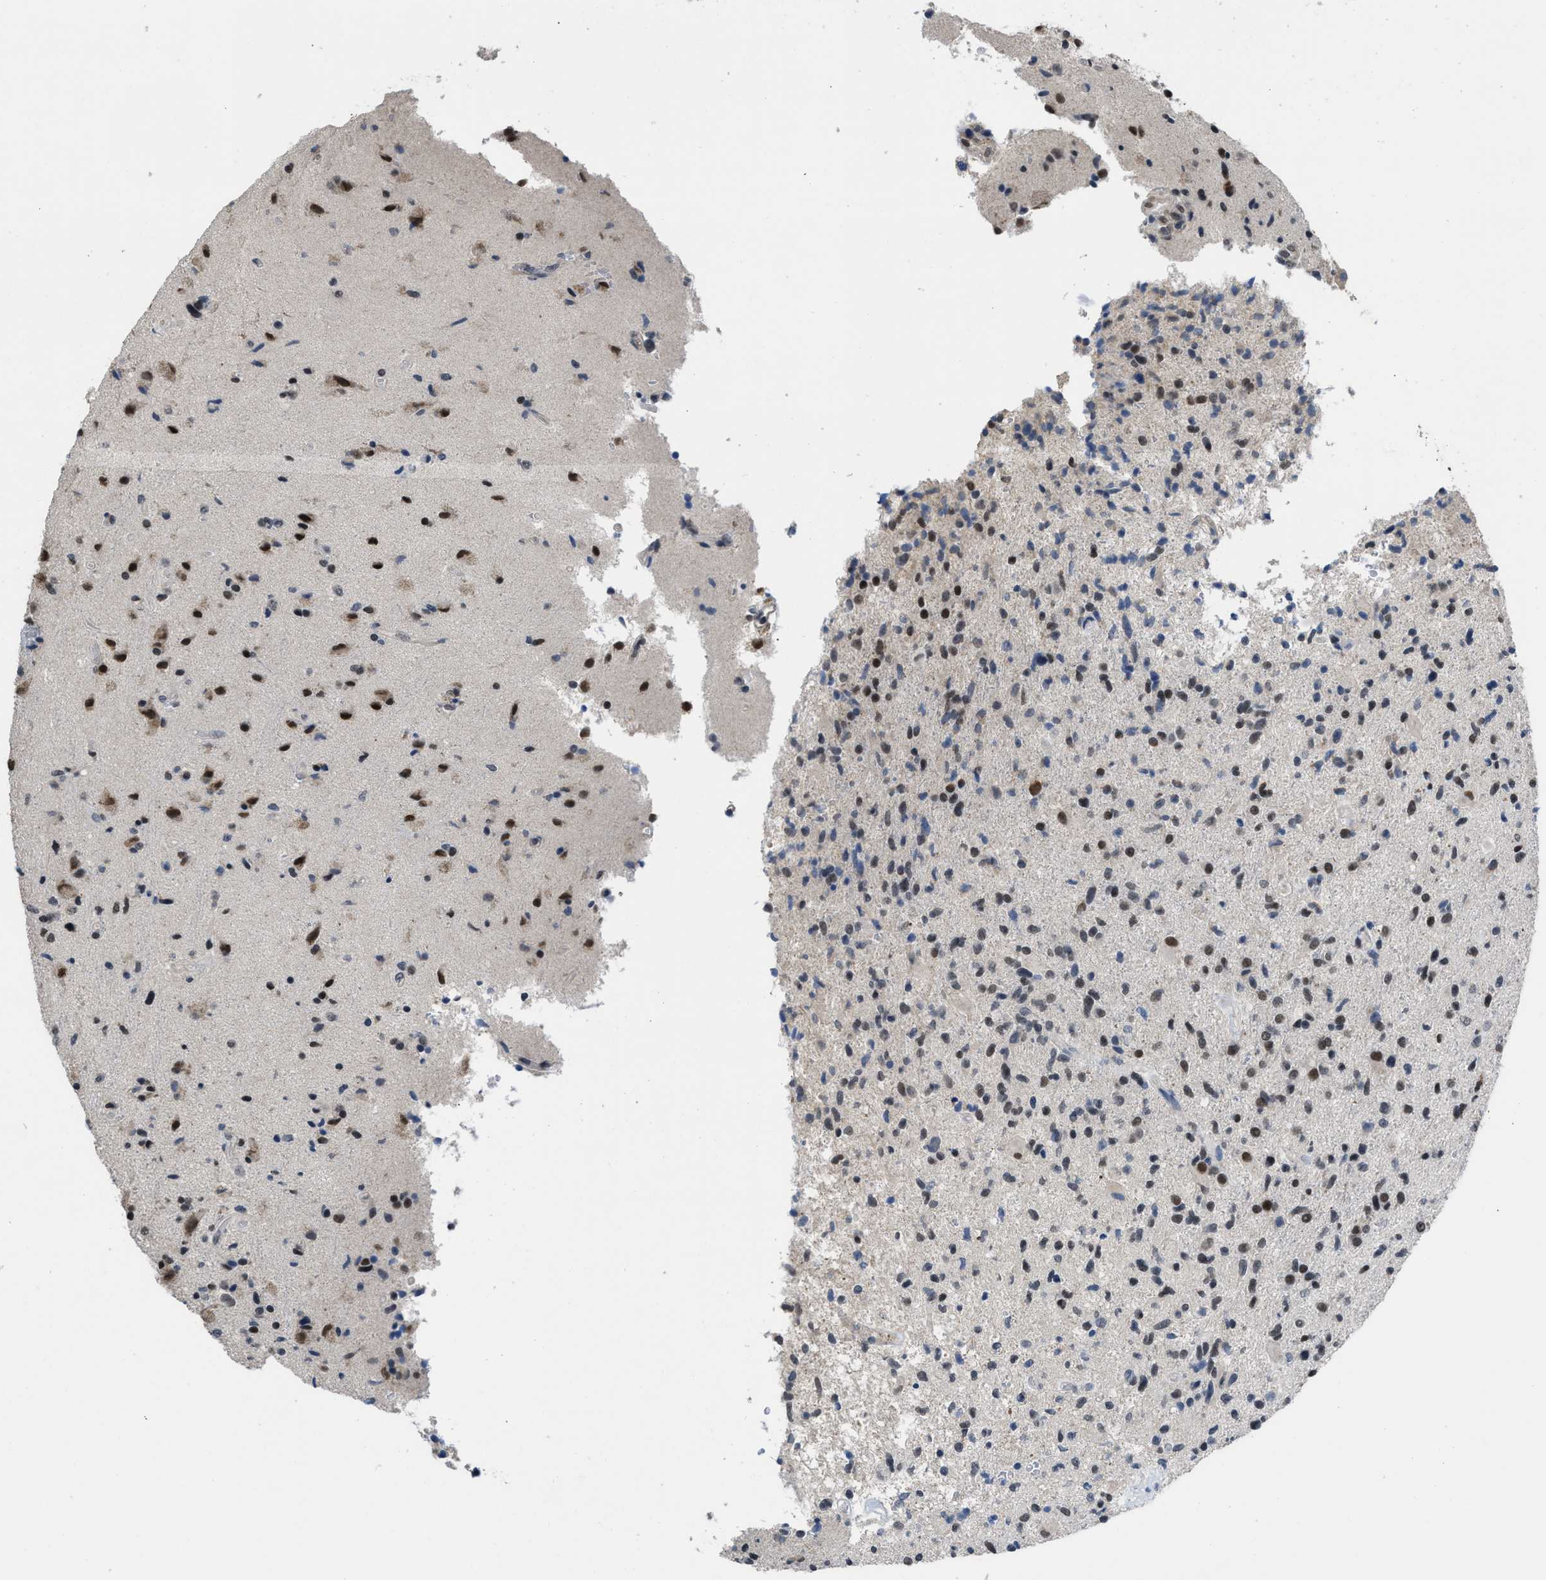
{"staining": {"intensity": "moderate", "quantity": ">75%", "location": "nuclear"}, "tissue": "glioma", "cell_type": "Tumor cells", "image_type": "cancer", "snomed": [{"axis": "morphology", "description": "Glioma, malignant, High grade"}, {"axis": "topography", "description": "Brain"}], "caption": "Immunohistochemistry (IHC) micrograph of neoplastic tissue: high-grade glioma (malignant) stained using IHC shows medium levels of moderate protein expression localized specifically in the nuclear of tumor cells, appearing as a nuclear brown color.", "gene": "TERF2IP", "patient": {"sex": "male", "age": 72}}